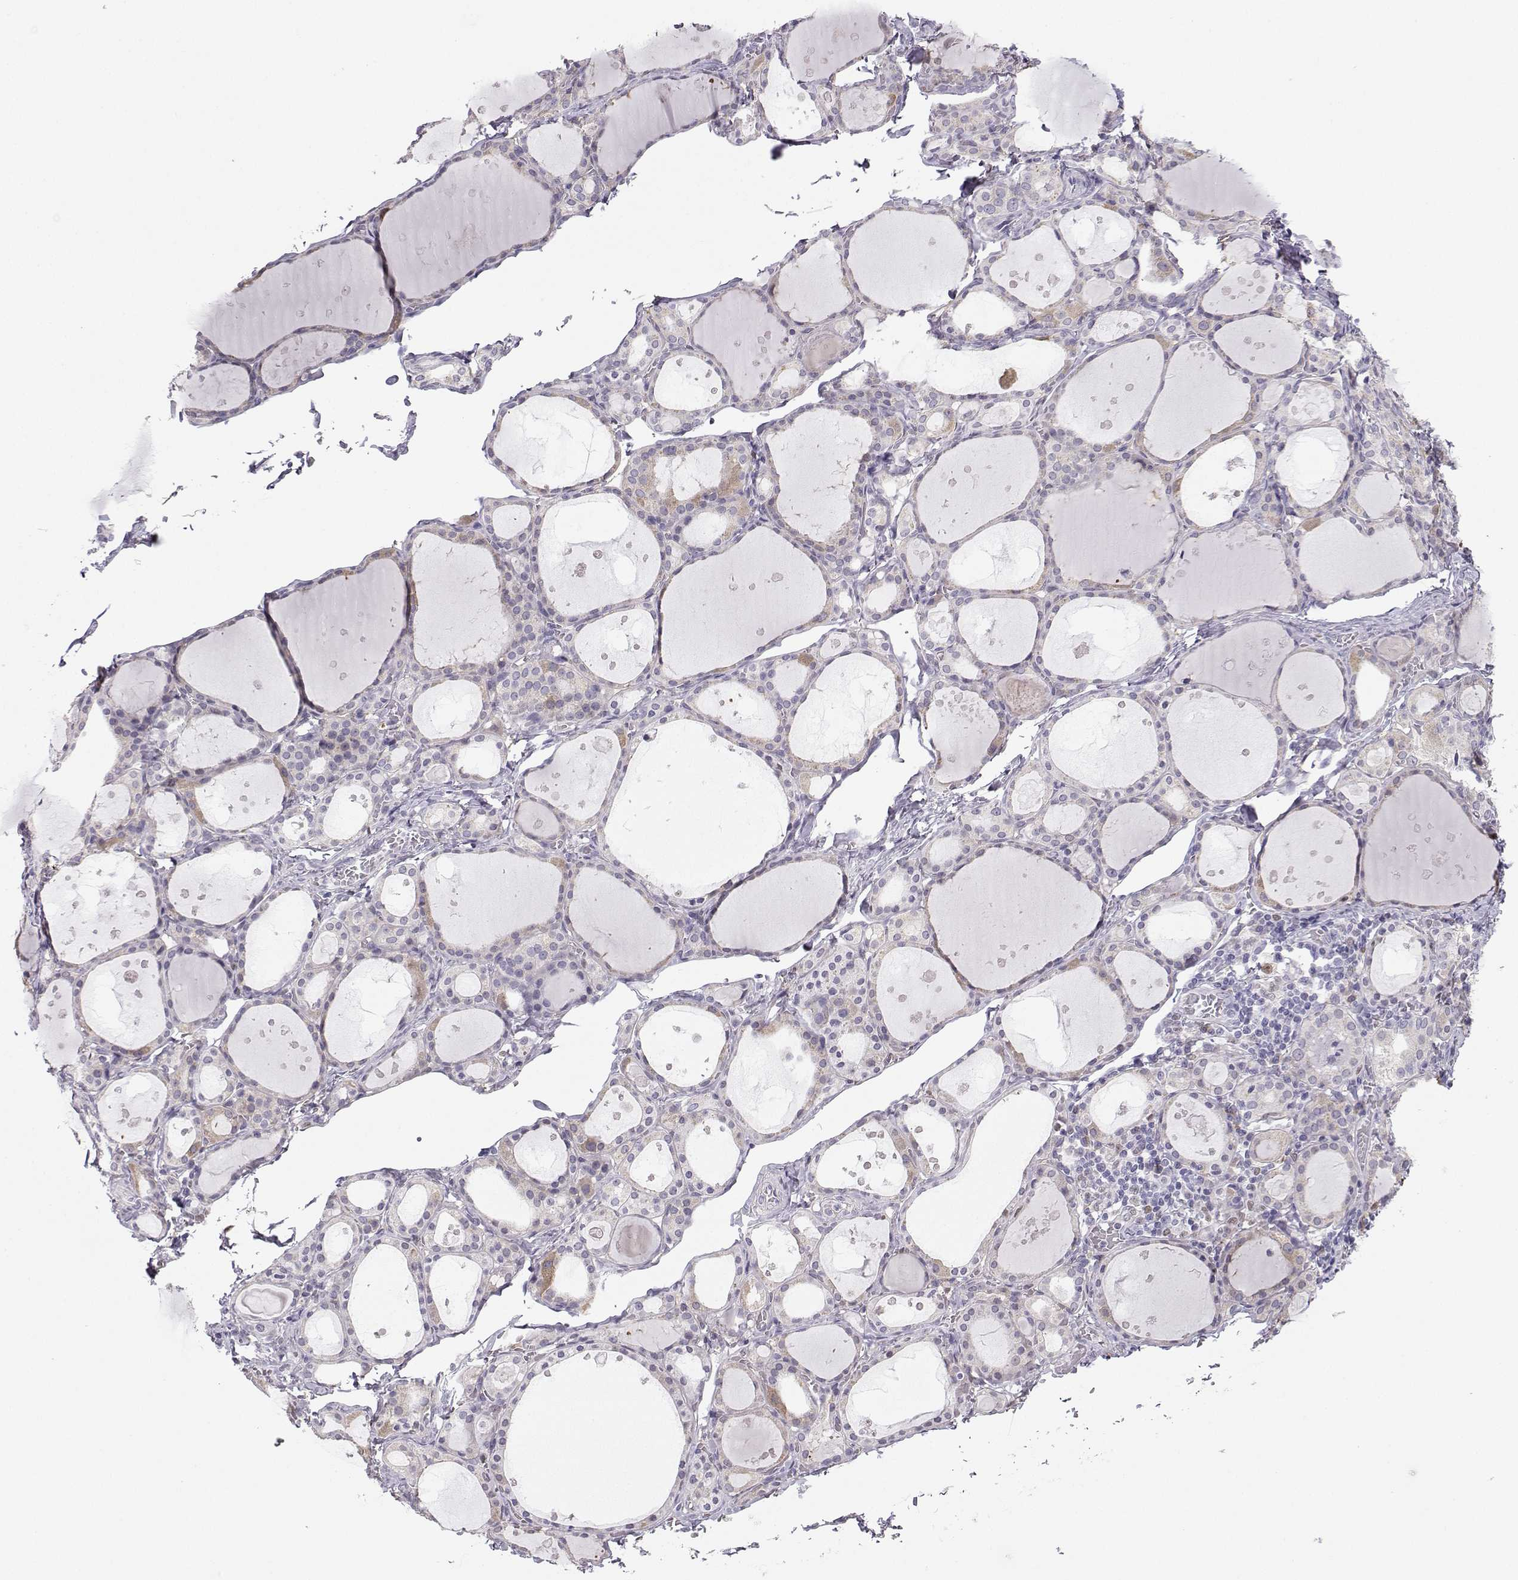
{"staining": {"intensity": "weak", "quantity": "25%-75%", "location": "cytoplasmic/membranous"}, "tissue": "thyroid gland", "cell_type": "Glandular cells", "image_type": "normal", "snomed": [{"axis": "morphology", "description": "Normal tissue, NOS"}, {"axis": "topography", "description": "Thyroid gland"}], "caption": "About 25%-75% of glandular cells in unremarkable human thyroid gland exhibit weak cytoplasmic/membranous protein expression as visualized by brown immunohistochemical staining.", "gene": "DCLK3", "patient": {"sex": "male", "age": 68}}